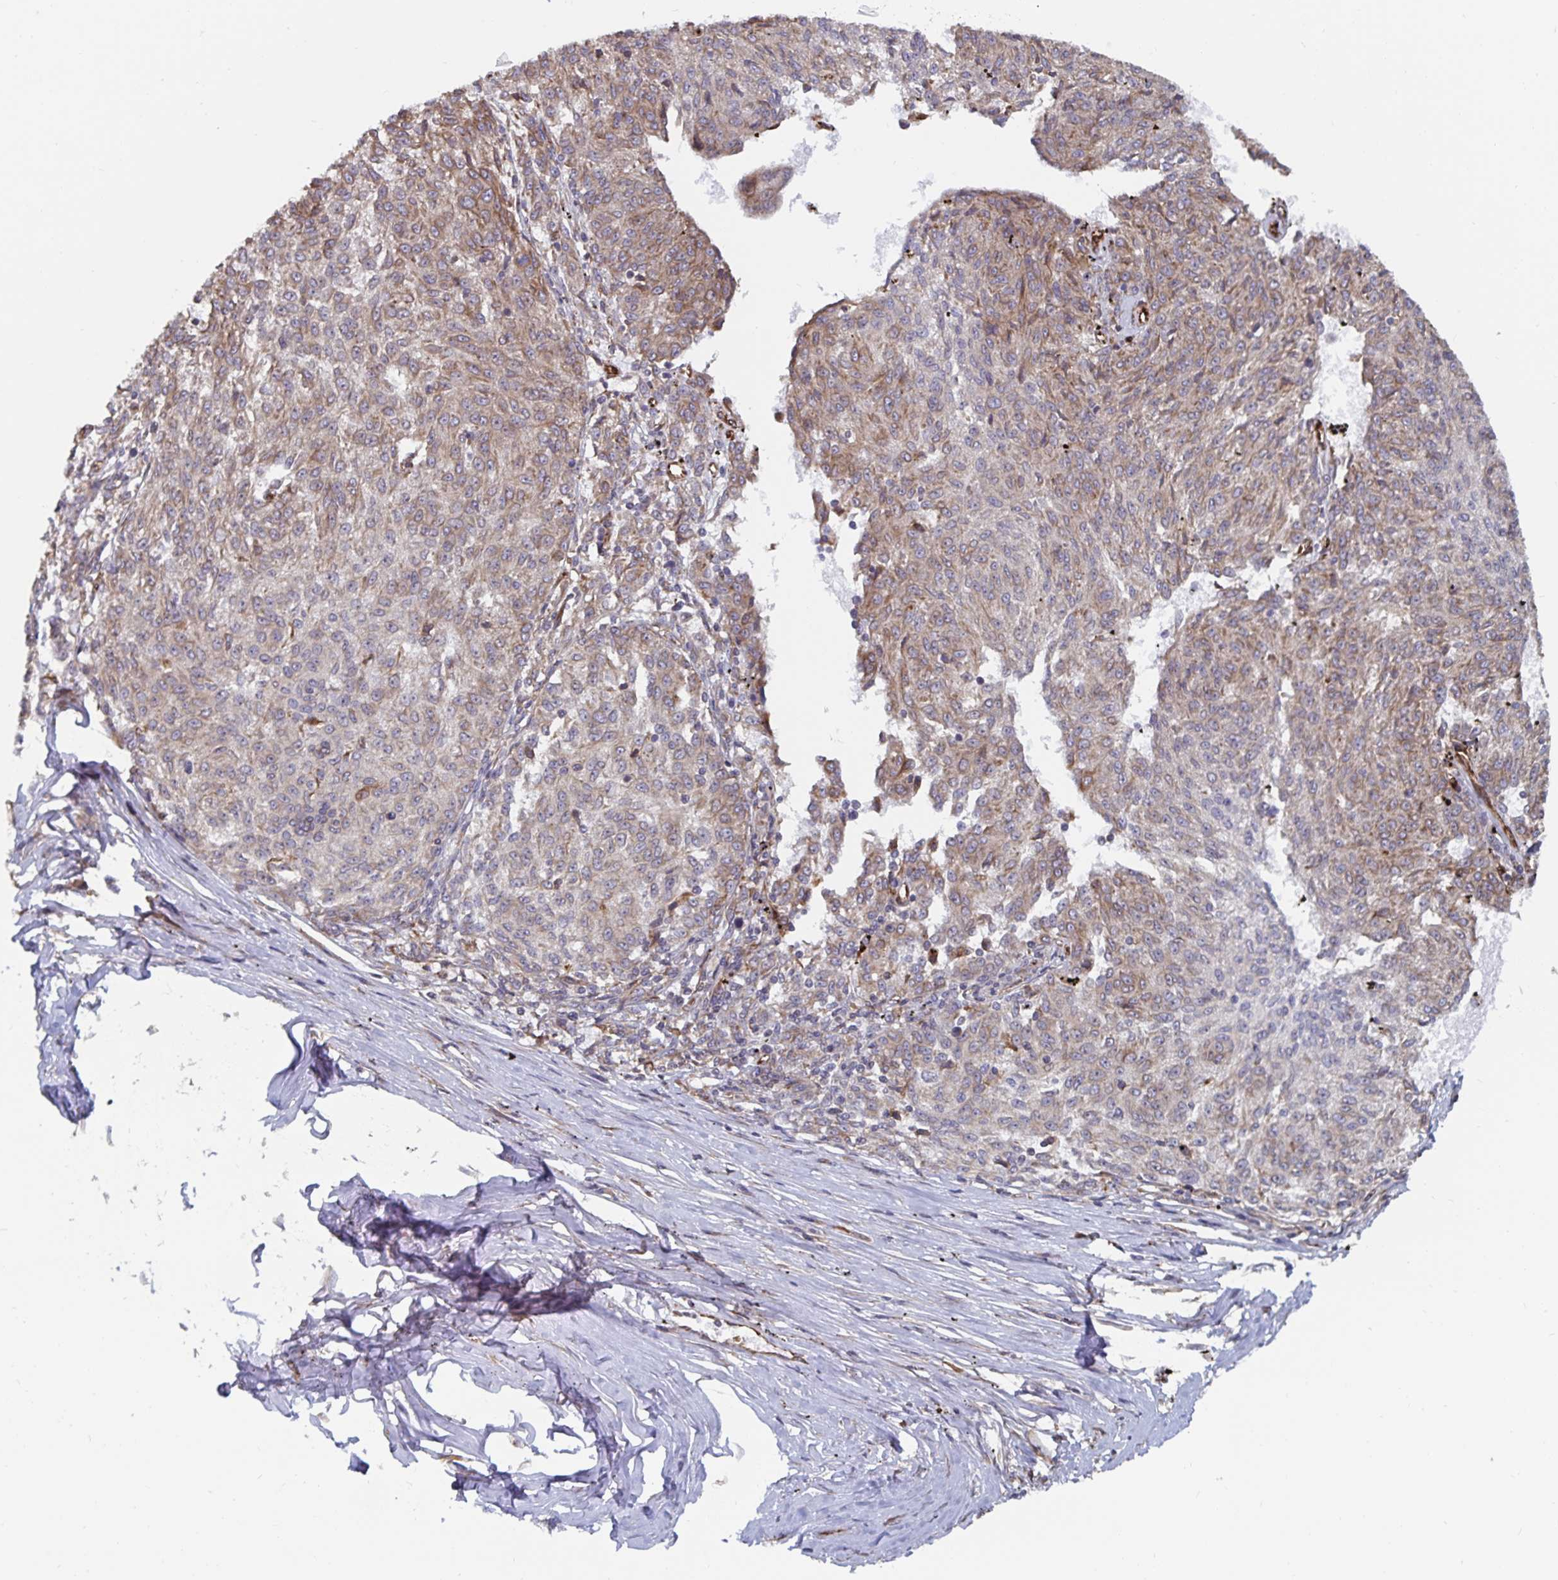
{"staining": {"intensity": "weak", "quantity": "25%-75%", "location": "cytoplasmic/membranous"}, "tissue": "melanoma", "cell_type": "Tumor cells", "image_type": "cancer", "snomed": [{"axis": "morphology", "description": "Malignant melanoma, NOS"}, {"axis": "topography", "description": "Skin"}], "caption": "Weak cytoplasmic/membranous positivity is present in about 25%-75% of tumor cells in malignant melanoma. (DAB (3,3'-diaminobenzidine) = brown stain, brightfield microscopy at high magnification).", "gene": "BCAP29", "patient": {"sex": "female", "age": 72}}